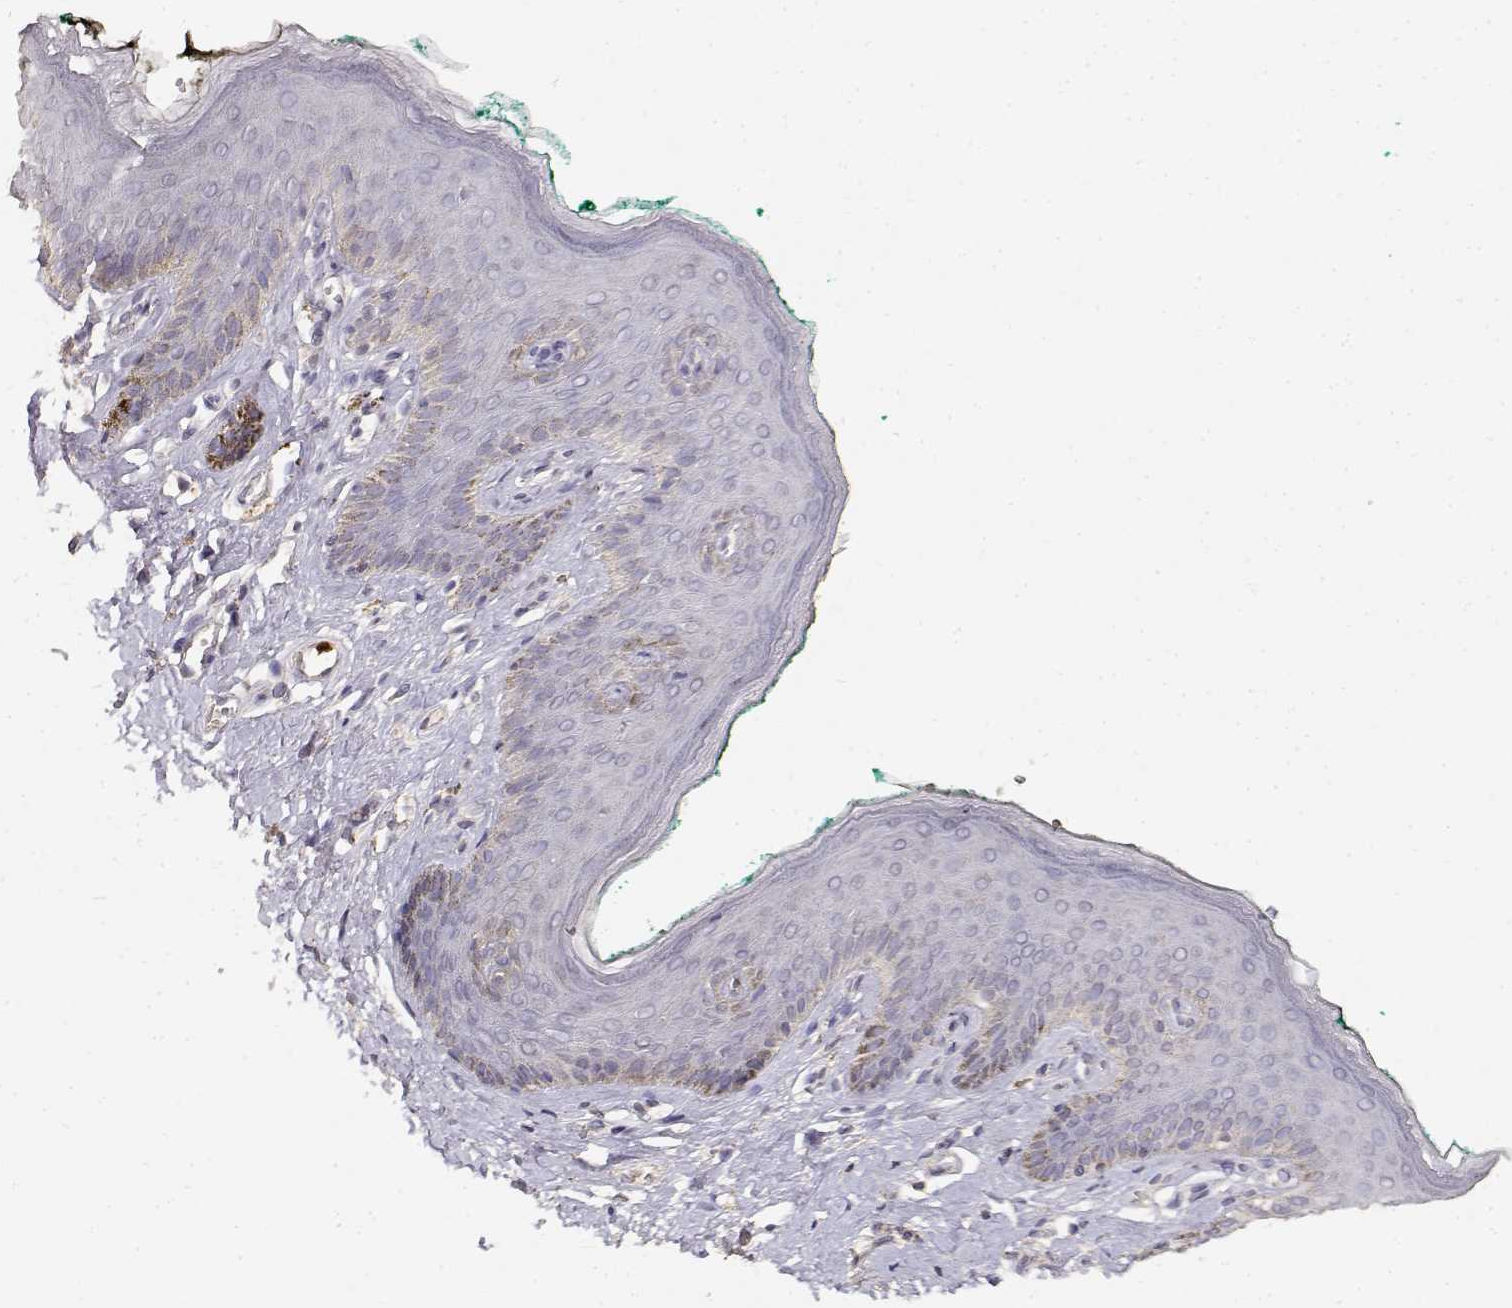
{"staining": {"intensity": "negative", "quantity": "none", "location": "none"}, "tissue": "skin", "cell_type": "Epidermal cells", "image_type": "normal", "snomed": [{"axis": "morphology", "description": "Normal tissue, NOS"}, {"axis": "topography", "description": "Vulva"}], "caption": "The immunohistochemistry image has no significant staining in epidermal cells of skin.", "gene": "TNFRSF10C", "patient": {"sex": "female", "age": 66}}